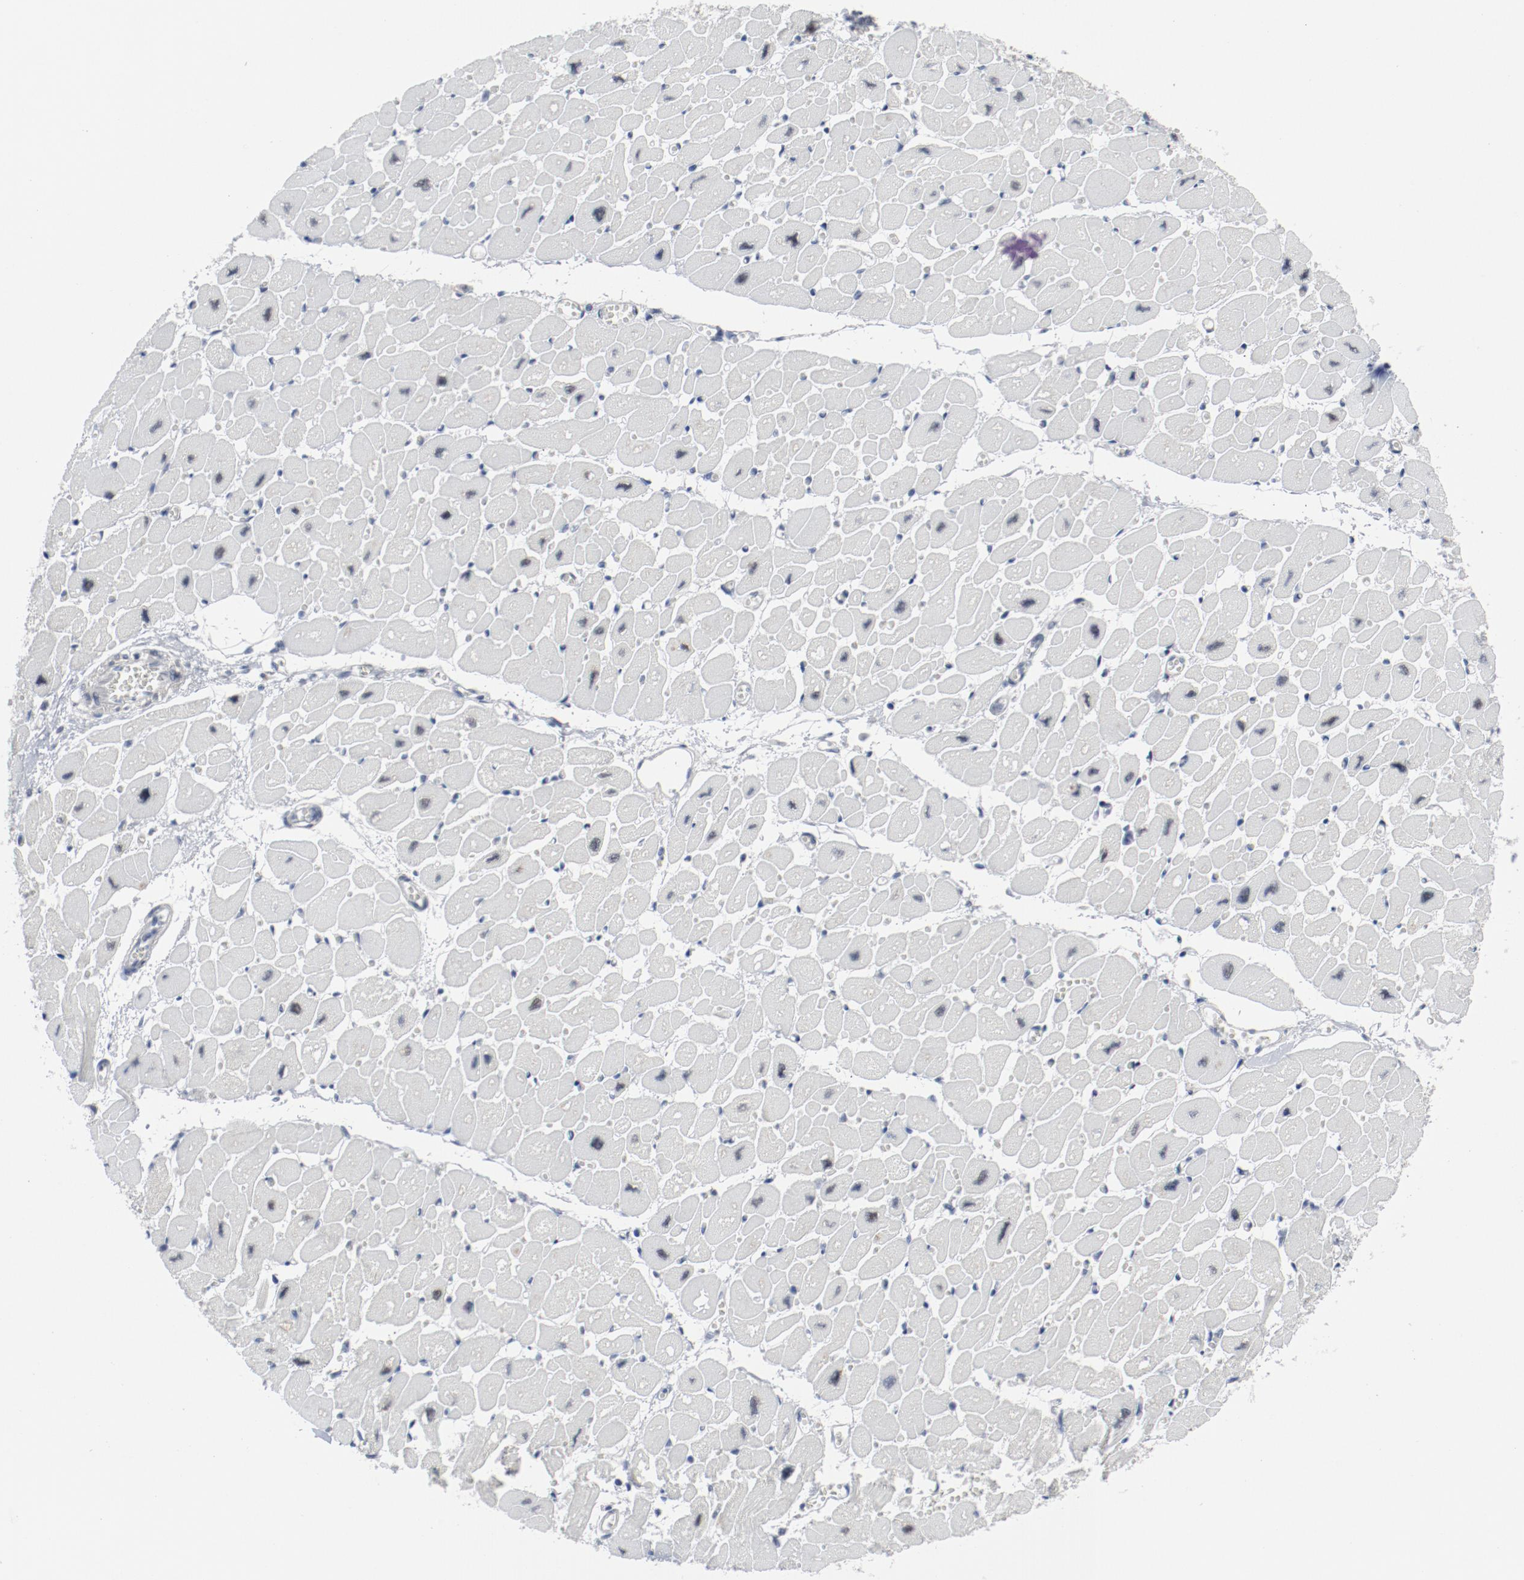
{"staining": {"intensity": "strong", "quantity": "<25%", "location": "nuclear"}, "tissue": "heart muscle", "cell_type": "Cardiomyocytes", "image_type": "normal", "snomed": [{"axis": "morphology", "description": "Normal tissue, NOS"}, {"axis": "topography", "description": "Heart"}], "caption": "Strong nuclear protein expression is appreciated in about <25% of cardiomyocytes in heart muscle.", "gene": "JMJD6", "patient": {"sex": "female", "age": 54}}